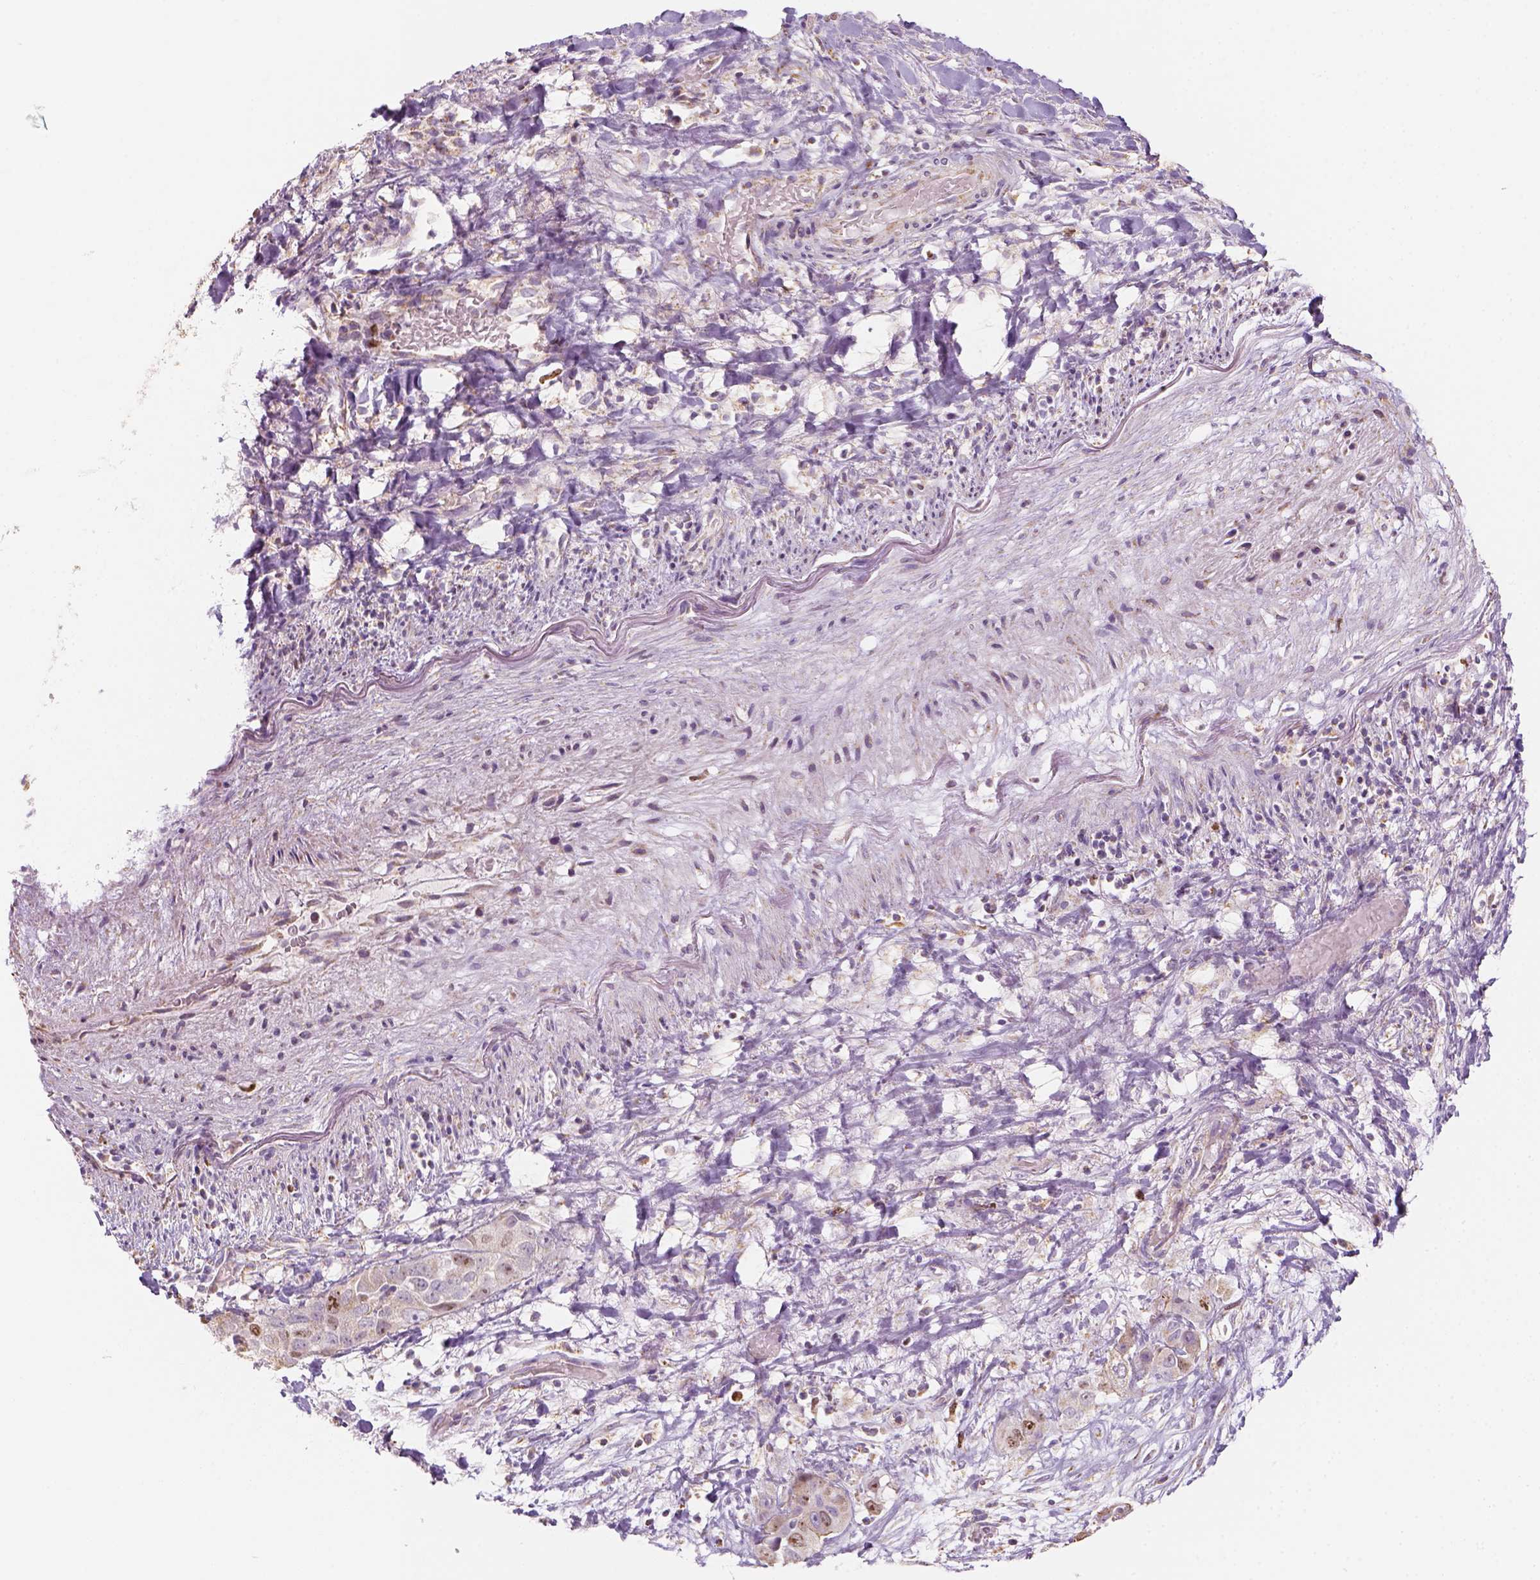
{"staining": {"intensity": "weak", "quantity": ">75%", "location": "cytoplasmic/membranous"}, "tissue": "liver cancer", "cell_type": "Tumor cells", "image_type": "cancer", "snomed": [{"axis": "morphology", "description": "Cholangiocarcinoma"}, {"axis": "topography", "description": "Liver"}], "caption": "IHC staining of liver cancer (cholangiocarcinoma), which shows low levels of weak cytoplasmic/membranous staining in approximately >75% of tumor cells indicating weak cytoplasmic/membranous protein positivity. The staining was performed using DAB (brown) for protein detection and nuclei were counterstained in hematoxylin (blue).", "gene": "LCA5", "patient": {"sex": "female", "age": 52}}